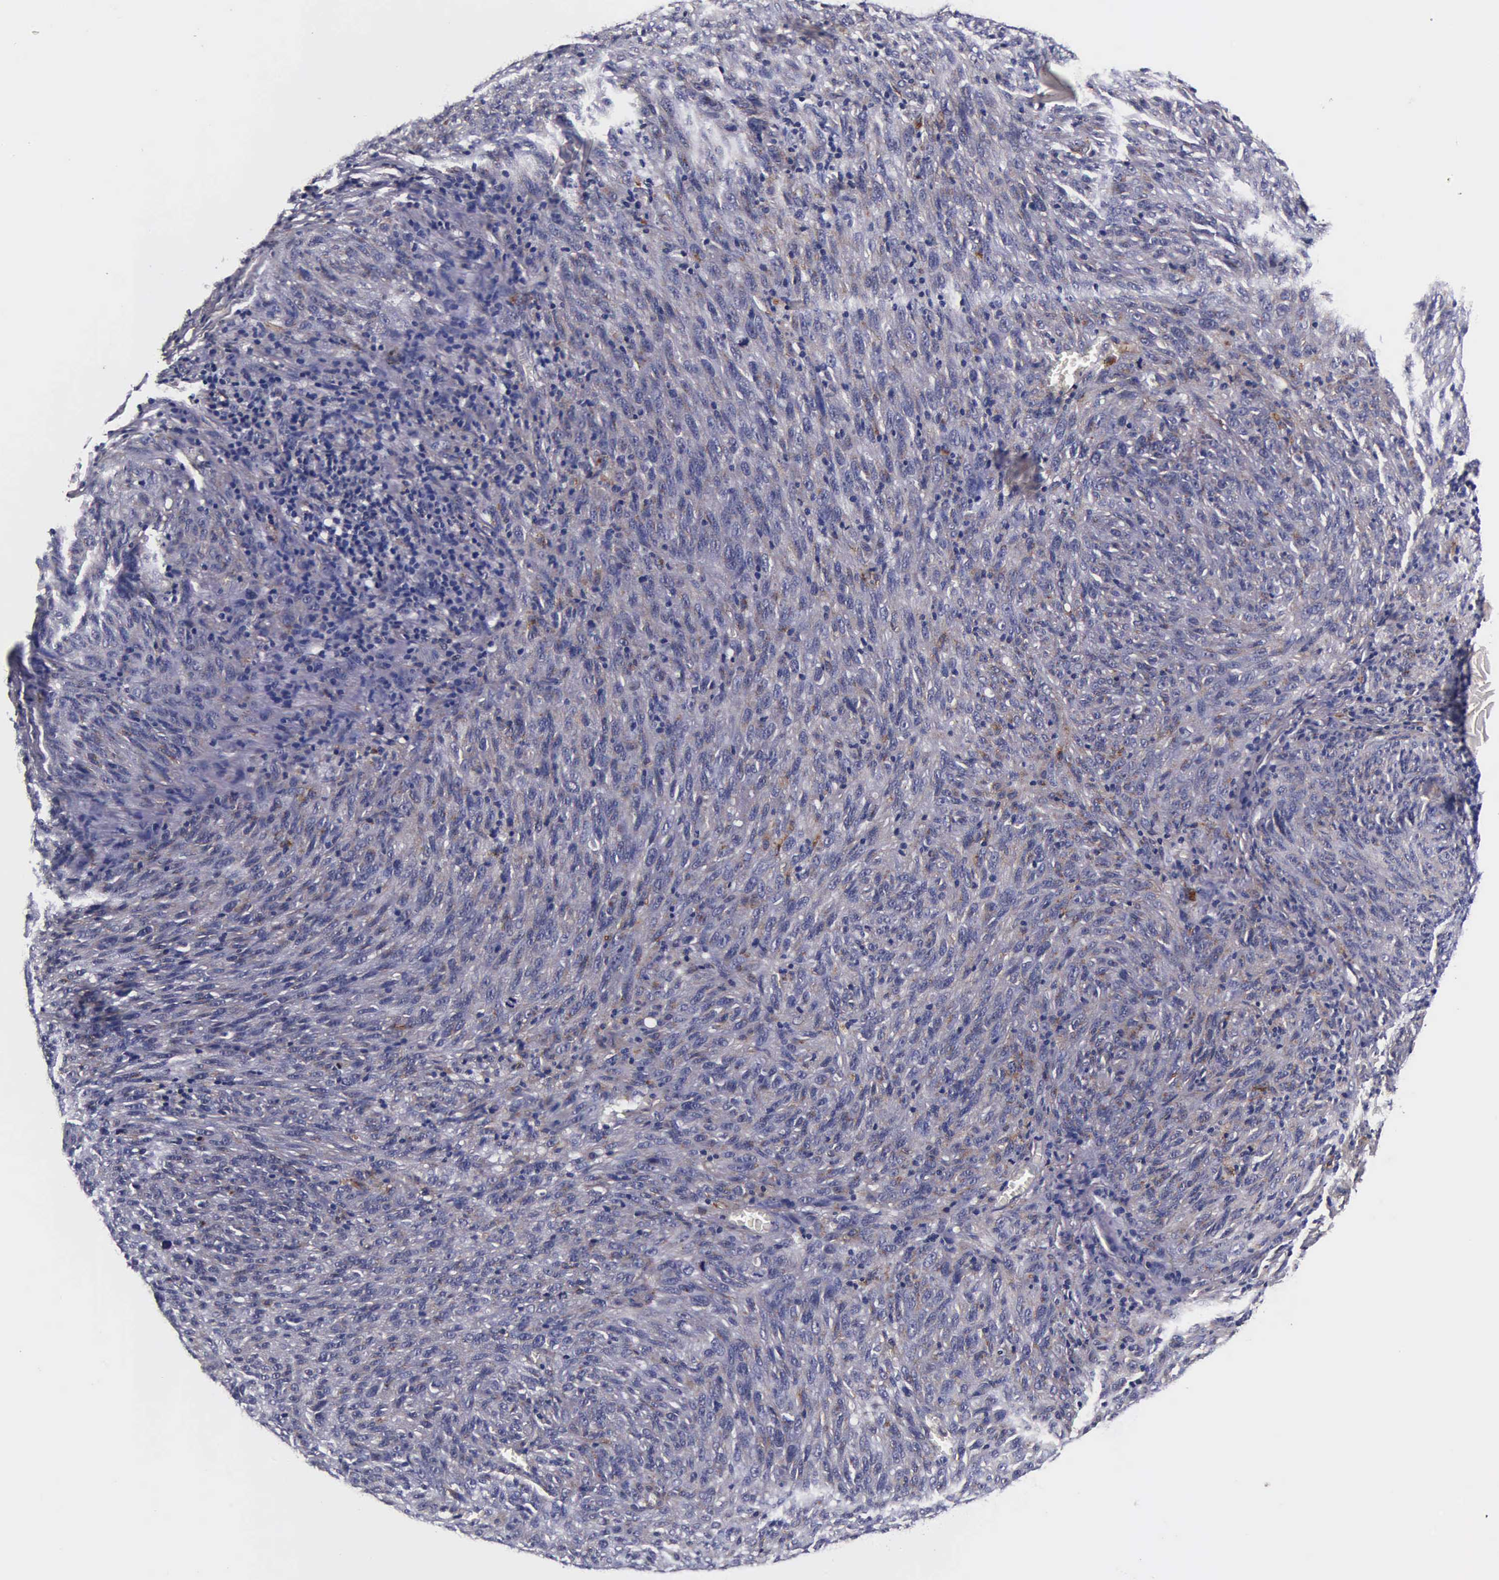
{"staining": {"intensity": "negative", "quantity": "none", "location": "none"}, "tissue": "melanoma", "cell_type": "Tumor cells", "image_type": "cancer", "snomed": [{"axis": "morphology", "description": "Malignant melanoma, NOS"}, {"axis": "topography", "description": "Skin"}], "caption": "DAB immunohistochemical staining of human melanoma displays no significant expression in tumor cells. (DAB IHC, high magnification).", "gene": "CST3", "patient": {"sex": "male", "age": 76}}